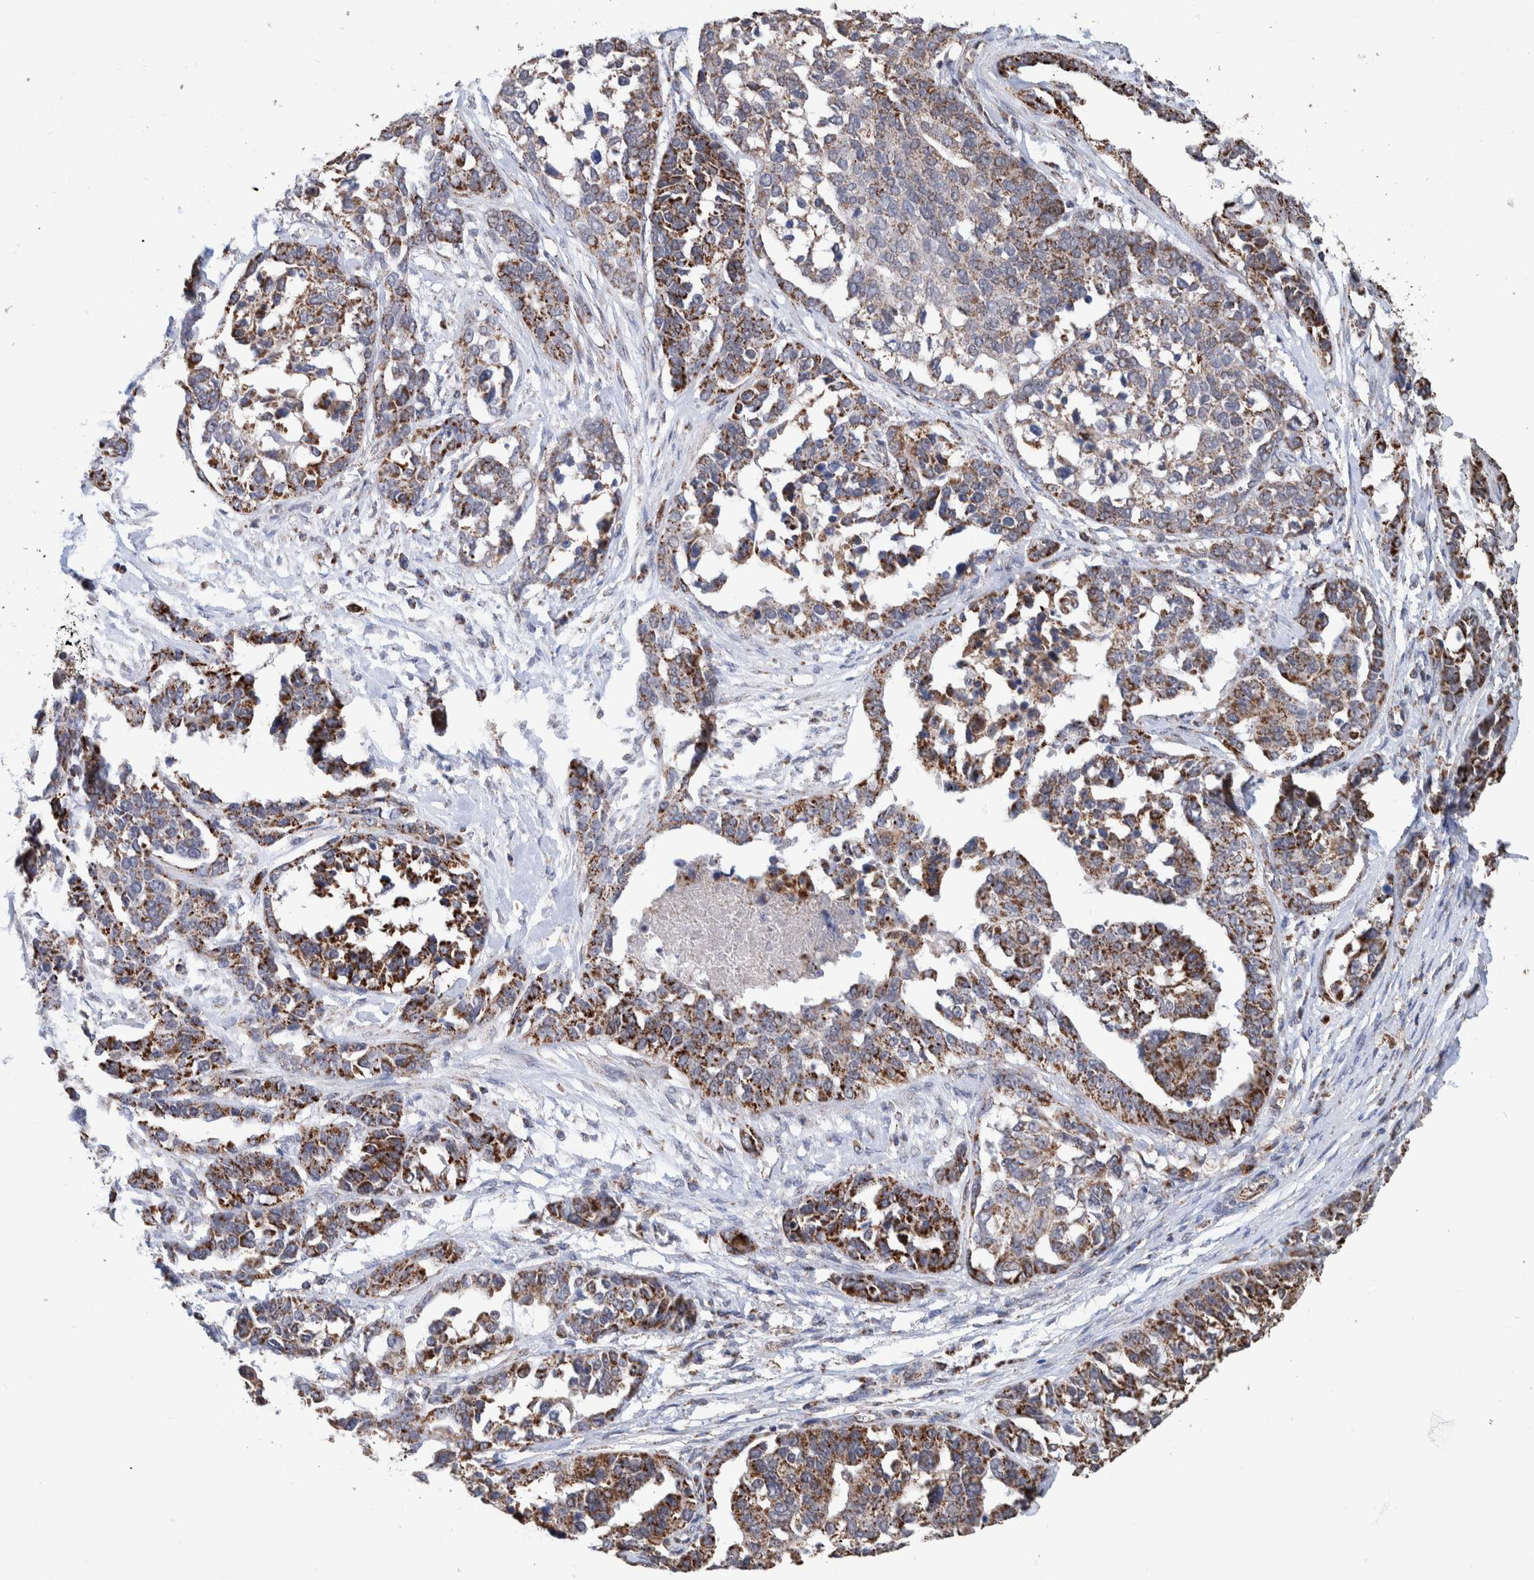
{"staining": {"intensity": "moderate", "quantity": ">75%", "location": "cytoplasmic/membranous"}, "tissue": "ovarian cancer", "cell_type": "Tumor cells", "image_type": "cancer", "snomed": [{"axis": "morphology", "description": "Cystadenocarcinoma, serous, NOS"}, {"axis": "topography", "description": "Ovary"}], "caption": "Immunohistochemistry of human ovarian cancer (serous cystadenocarcinoma) displays medium levels of moderate cytoplasmic/membranous staining in approximately >75% of tumor cells. (DAB = brown stain, brightfield microscopy at high magnification).", "gene": "DECR1", "patient": {"sex": "female", "age": 44}}